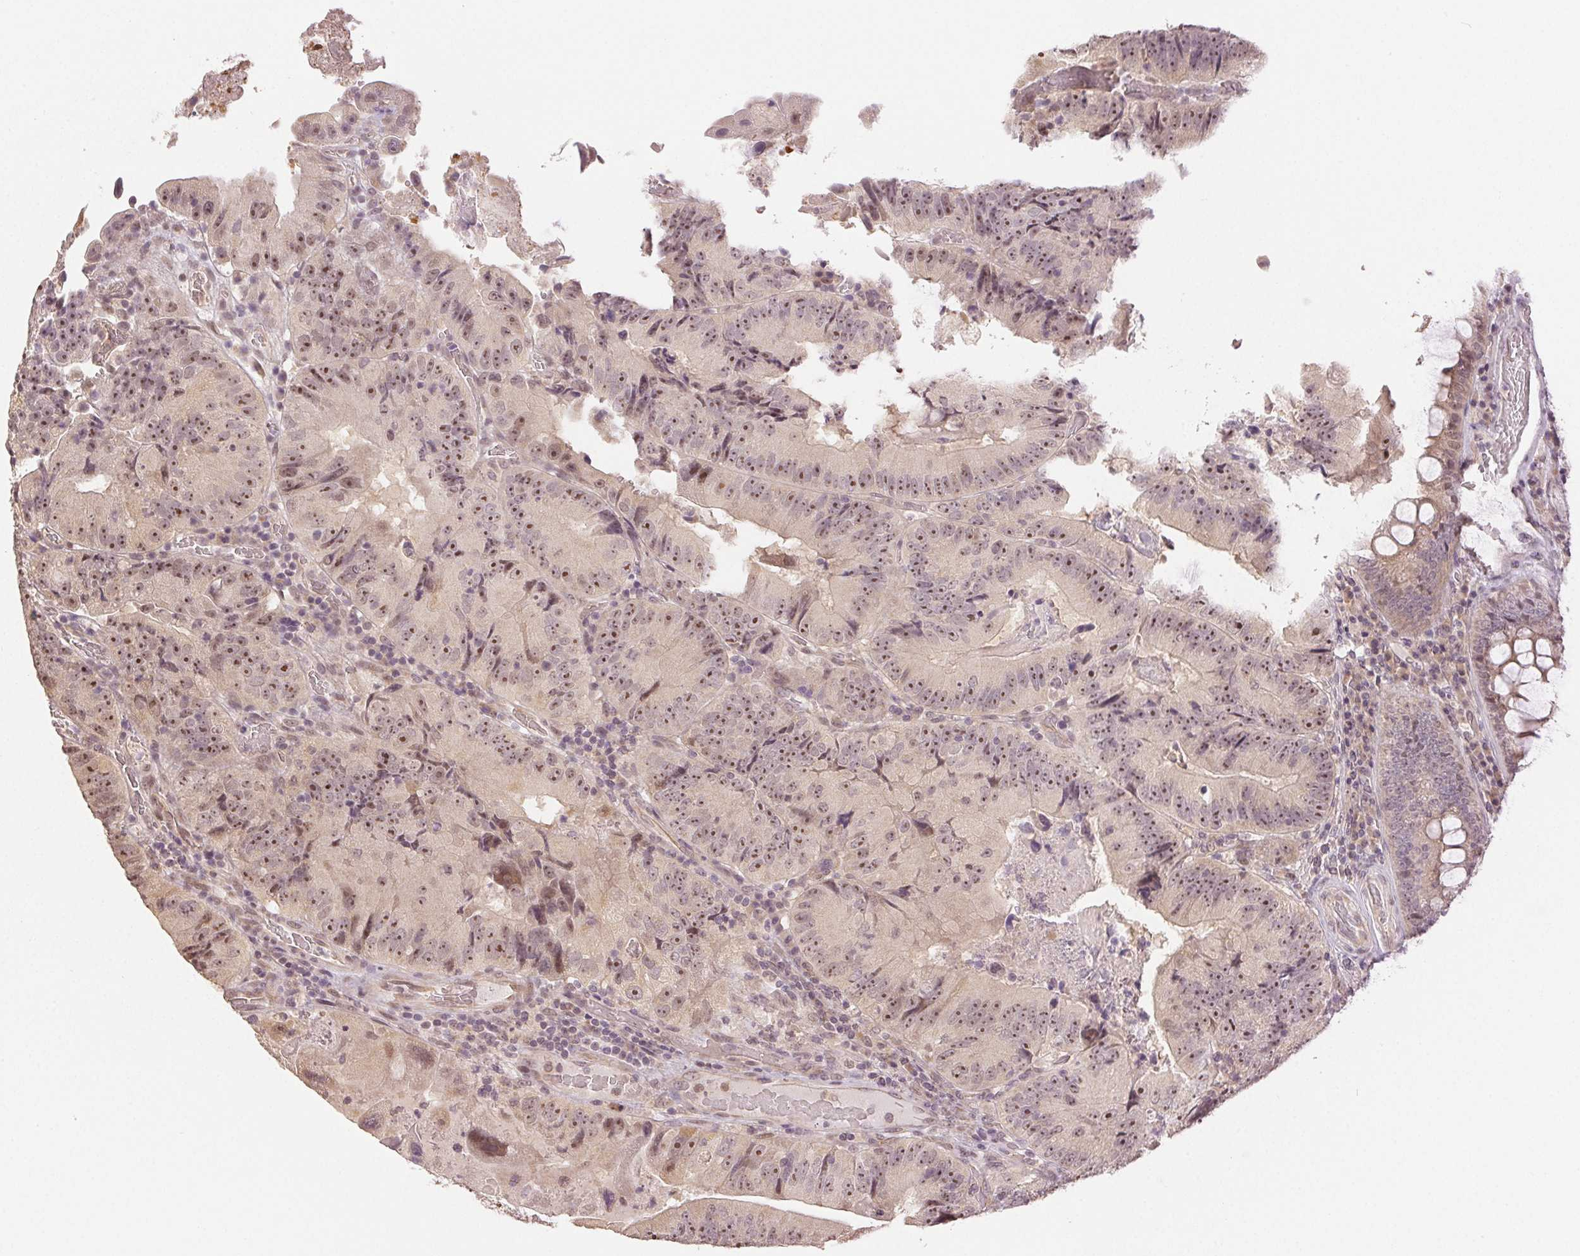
{"staining": {"intensity": "moderate", "quantity": ">75%", "location": "nuclear"}, "tissue": "colorectal cancer", "cell_type": "Tumor cells", "image_type": "cancer", "snomed": [{"axis": "morphology", "description": "Adenocarcinoma, NOS"}, {"axis": "topography", "description": "Colon"}], "caption": "High-power microscopy captured an immunohistochemistry (IHC) image of colorectal adenocarcinoma, revealing moderate nuclear expression in about >75% of tumor cells.", "gene": "PLCB1", "patient": {"sex": "female", "age": 86}}